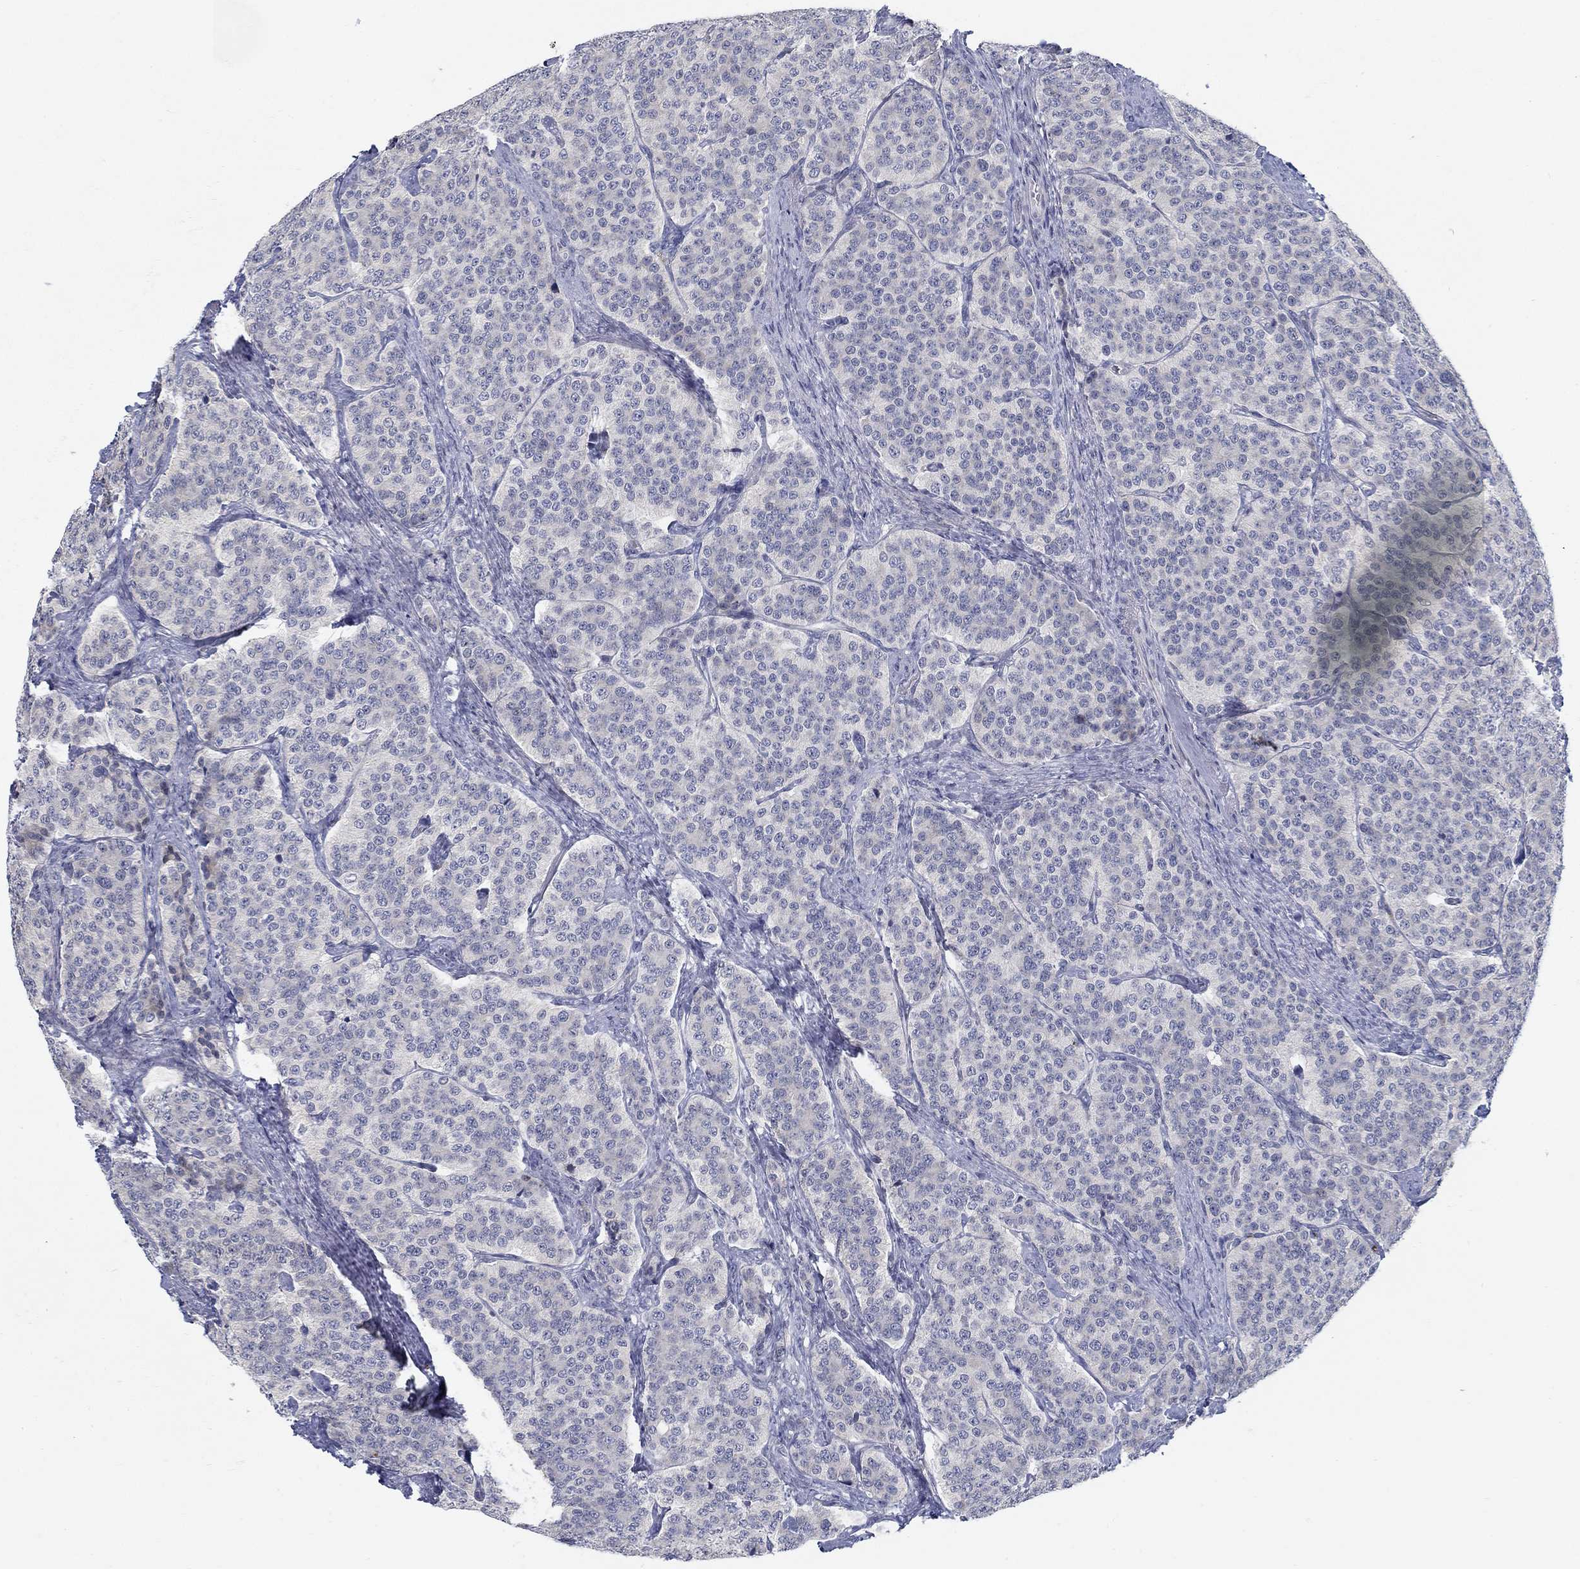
{"staining": {"intensity": "negative", "quantity": "none", "location": "none"}, "tissue": "carcinoid", "cell_type": "Tumor cells", "image_type": "cancer", "snomed": [{"axis": "morphology", "description": "Carcinoid, malignant, NOS"}, {"axis": "topography", "description": "Small intestine"}], "caption": "Immunohistochemical staining of human carcinoid shows no significant expression in tumor cells. (DAB IHC with hematoxylin counter stain).", "gene": "ANO7", "patient": {"sex": "female", "age": 58}}